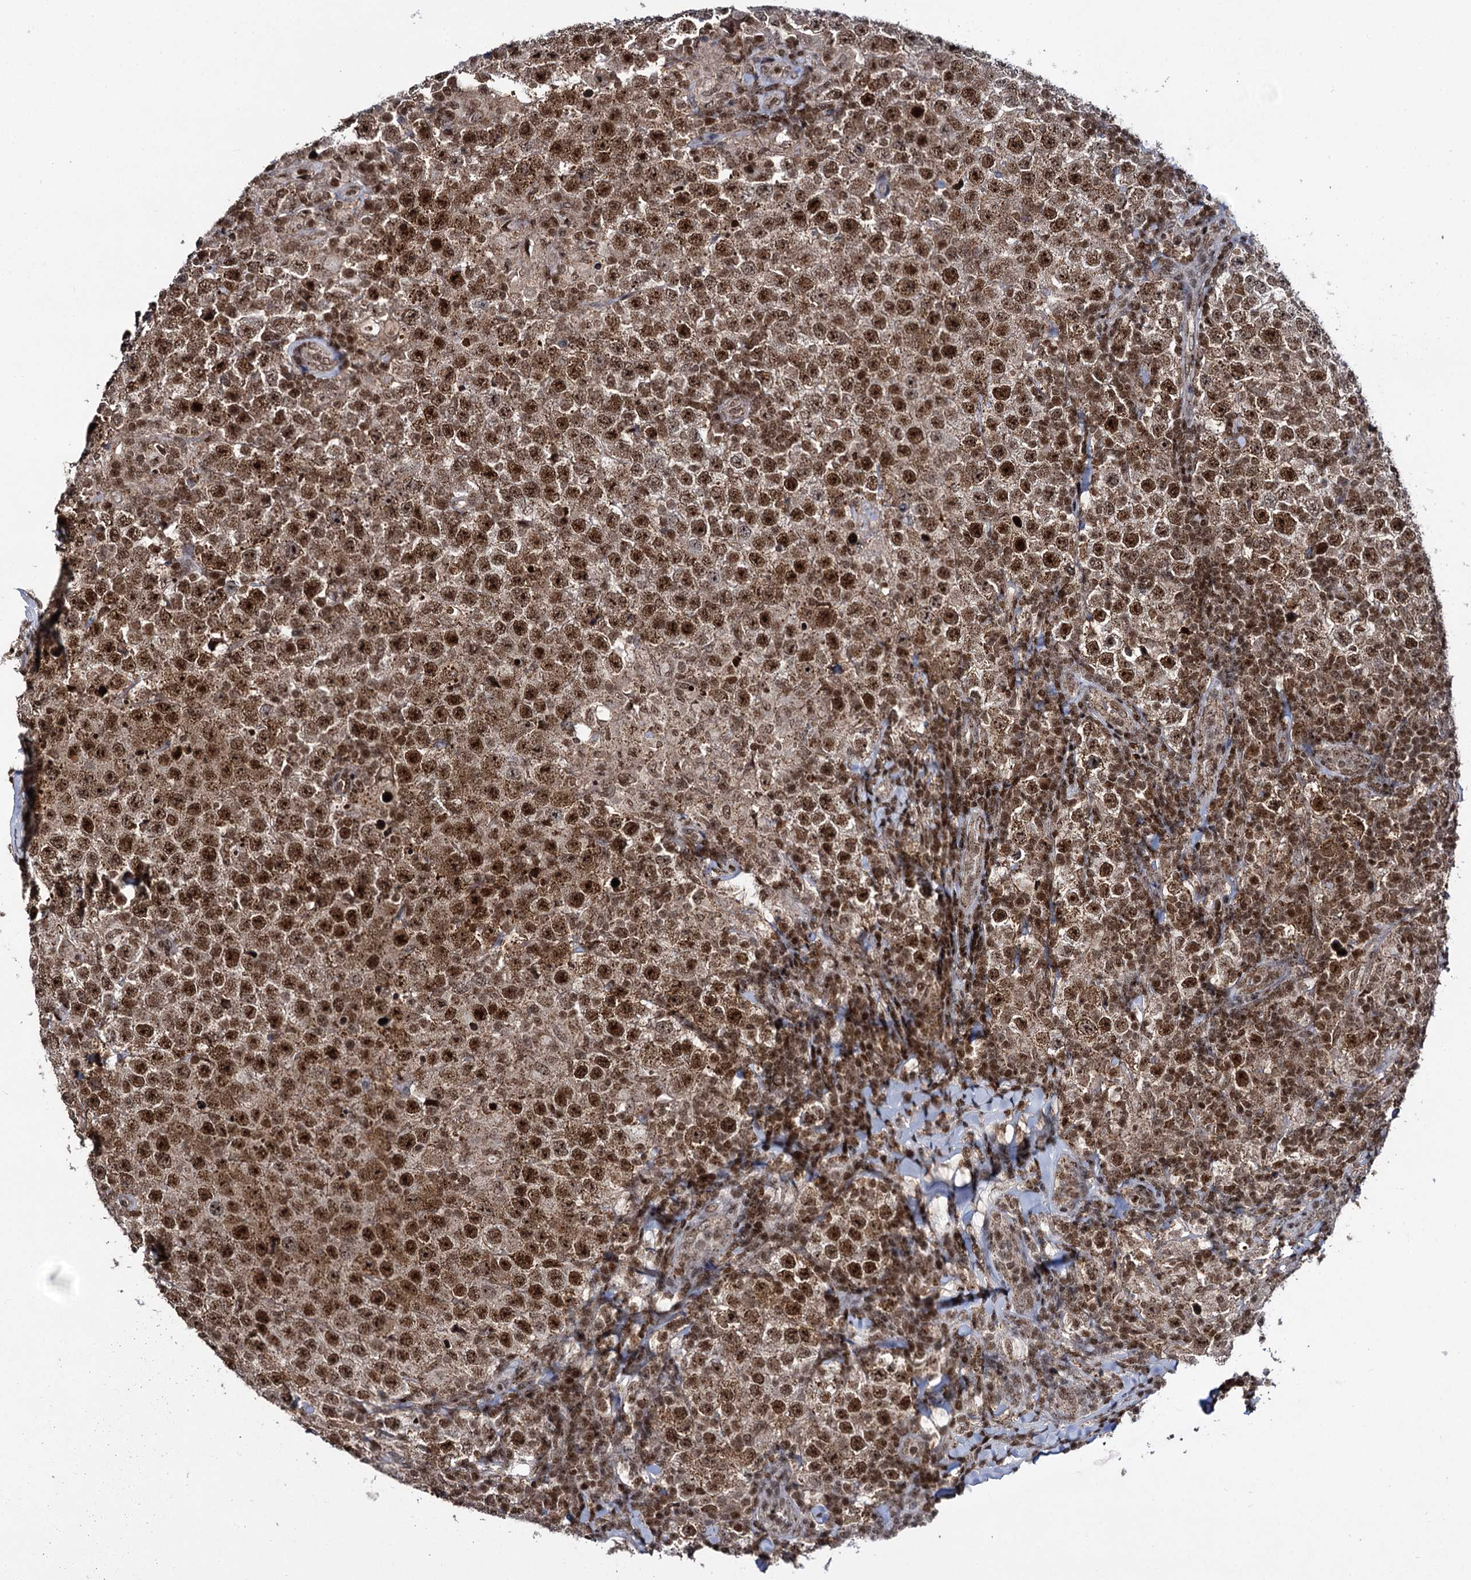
{"staining": {"intensity": "strong", "quantity": ">75%", "location": "nuclear"}, "tissue": "testis cancer", "cell_type": "Tumor cells", "image_type": "cancer", "snomed": [{"axis": "morphology", "description": "Normal tissue, NOS"}, {"axis": "morphology", "description": "Urothelial carcinoma, High grade"}, {"axis": "morphology", "description": "Seminoma, NOS"}, {"axis": "morphology", "description": "Carcinoma, Embryonal, NOS"}, {"axis": "topography", "description": "Urinary bladder"}, {"axis": "topography", "description": "Testis"}], "caption": "Embryonal carcinoma (testis) stained with a protein marker demonstrates strong staining in tumor cells.", "gene": "SMCHD1", "patient": {"sex": "male", "age": 41}}